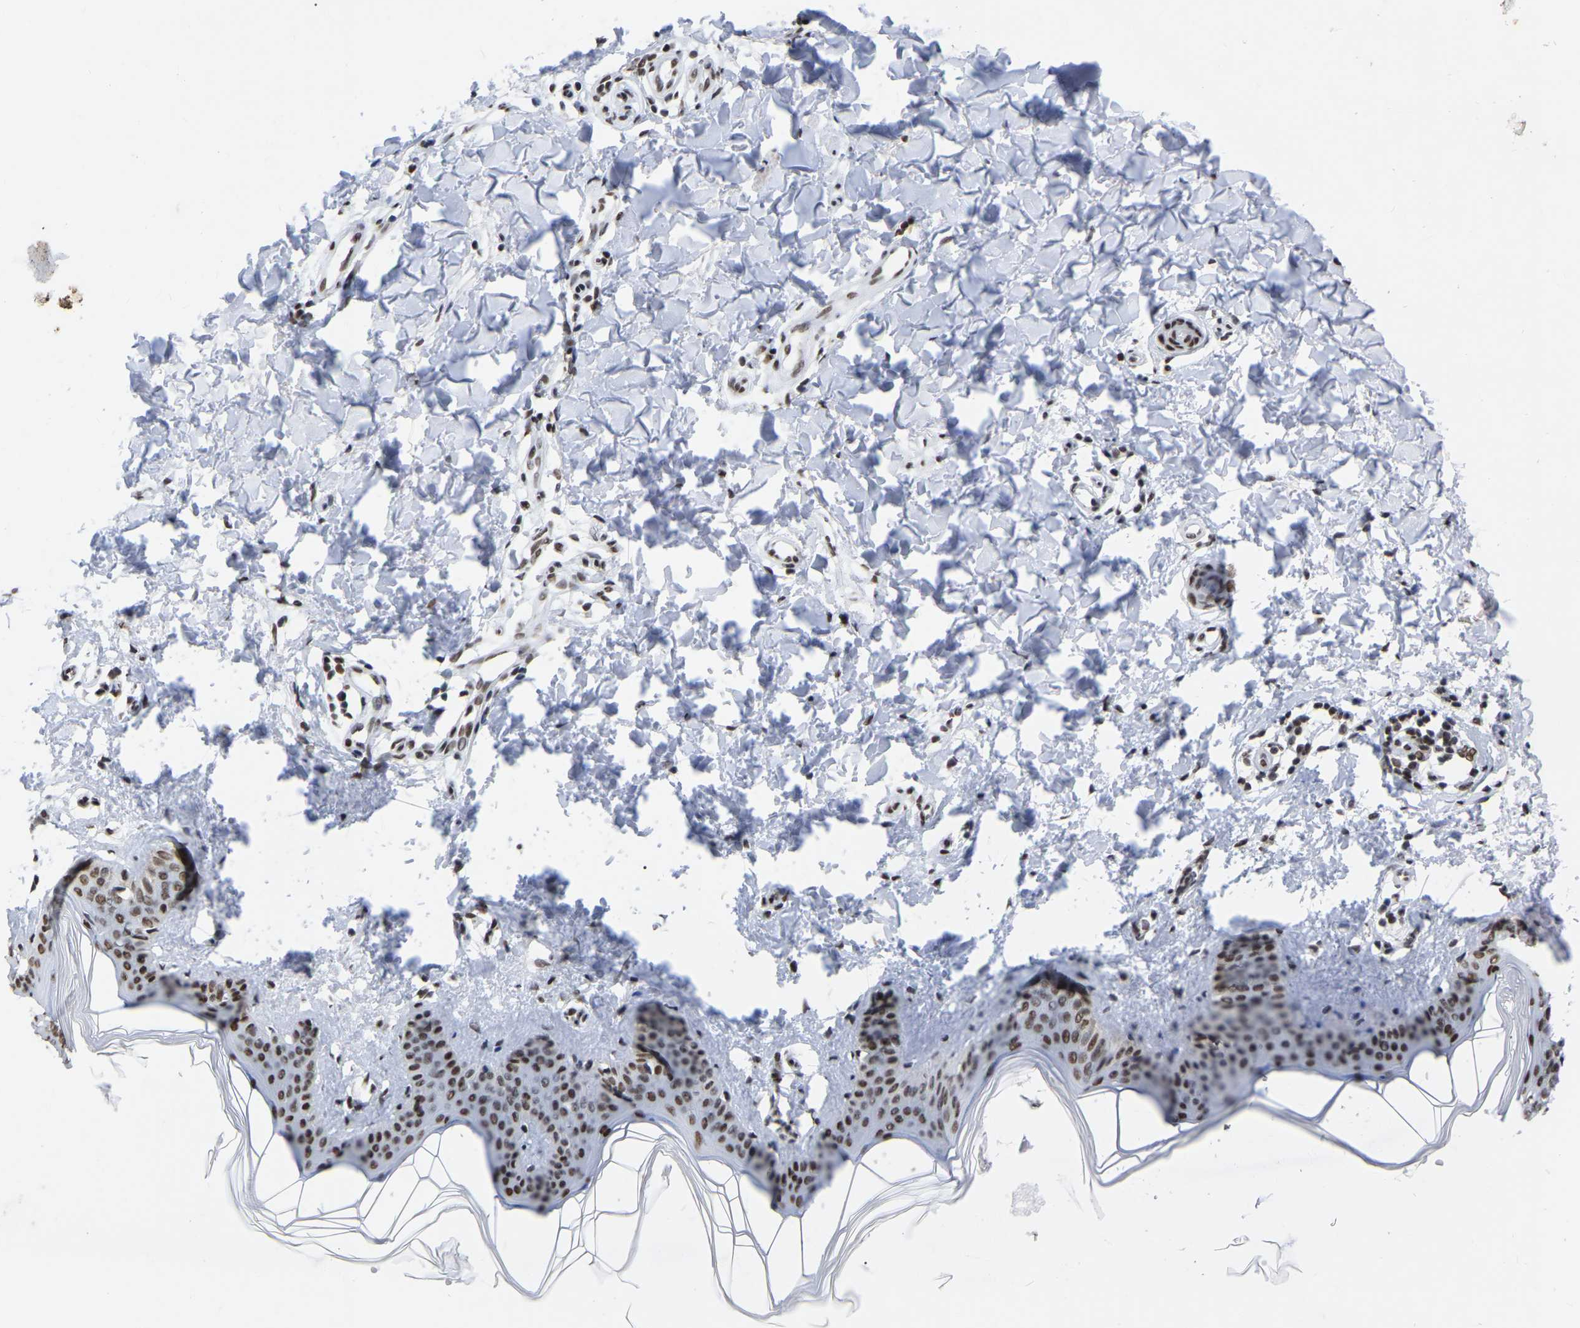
{"staining": {"intensity": "moderate", "quantity": ">75%", "location": "nuclear"}, "tissue": "skin", "cell_type": "Fibroblasts", "image_type": "normal", "snomed": [{"axis": "morphology", "description": "Normal tissue, NOS"}, {"axis": "topography", "description": "Skin"}], "caption": "Skin stained with immunohistochemistry (IHC) exhibits moderate nuclear positivity in about >75% of fibroblasts. (IHC, brightfield microscopy, high magnification).", "gene": "PRCC", "patient": {"sex": "female", "age": 17}}